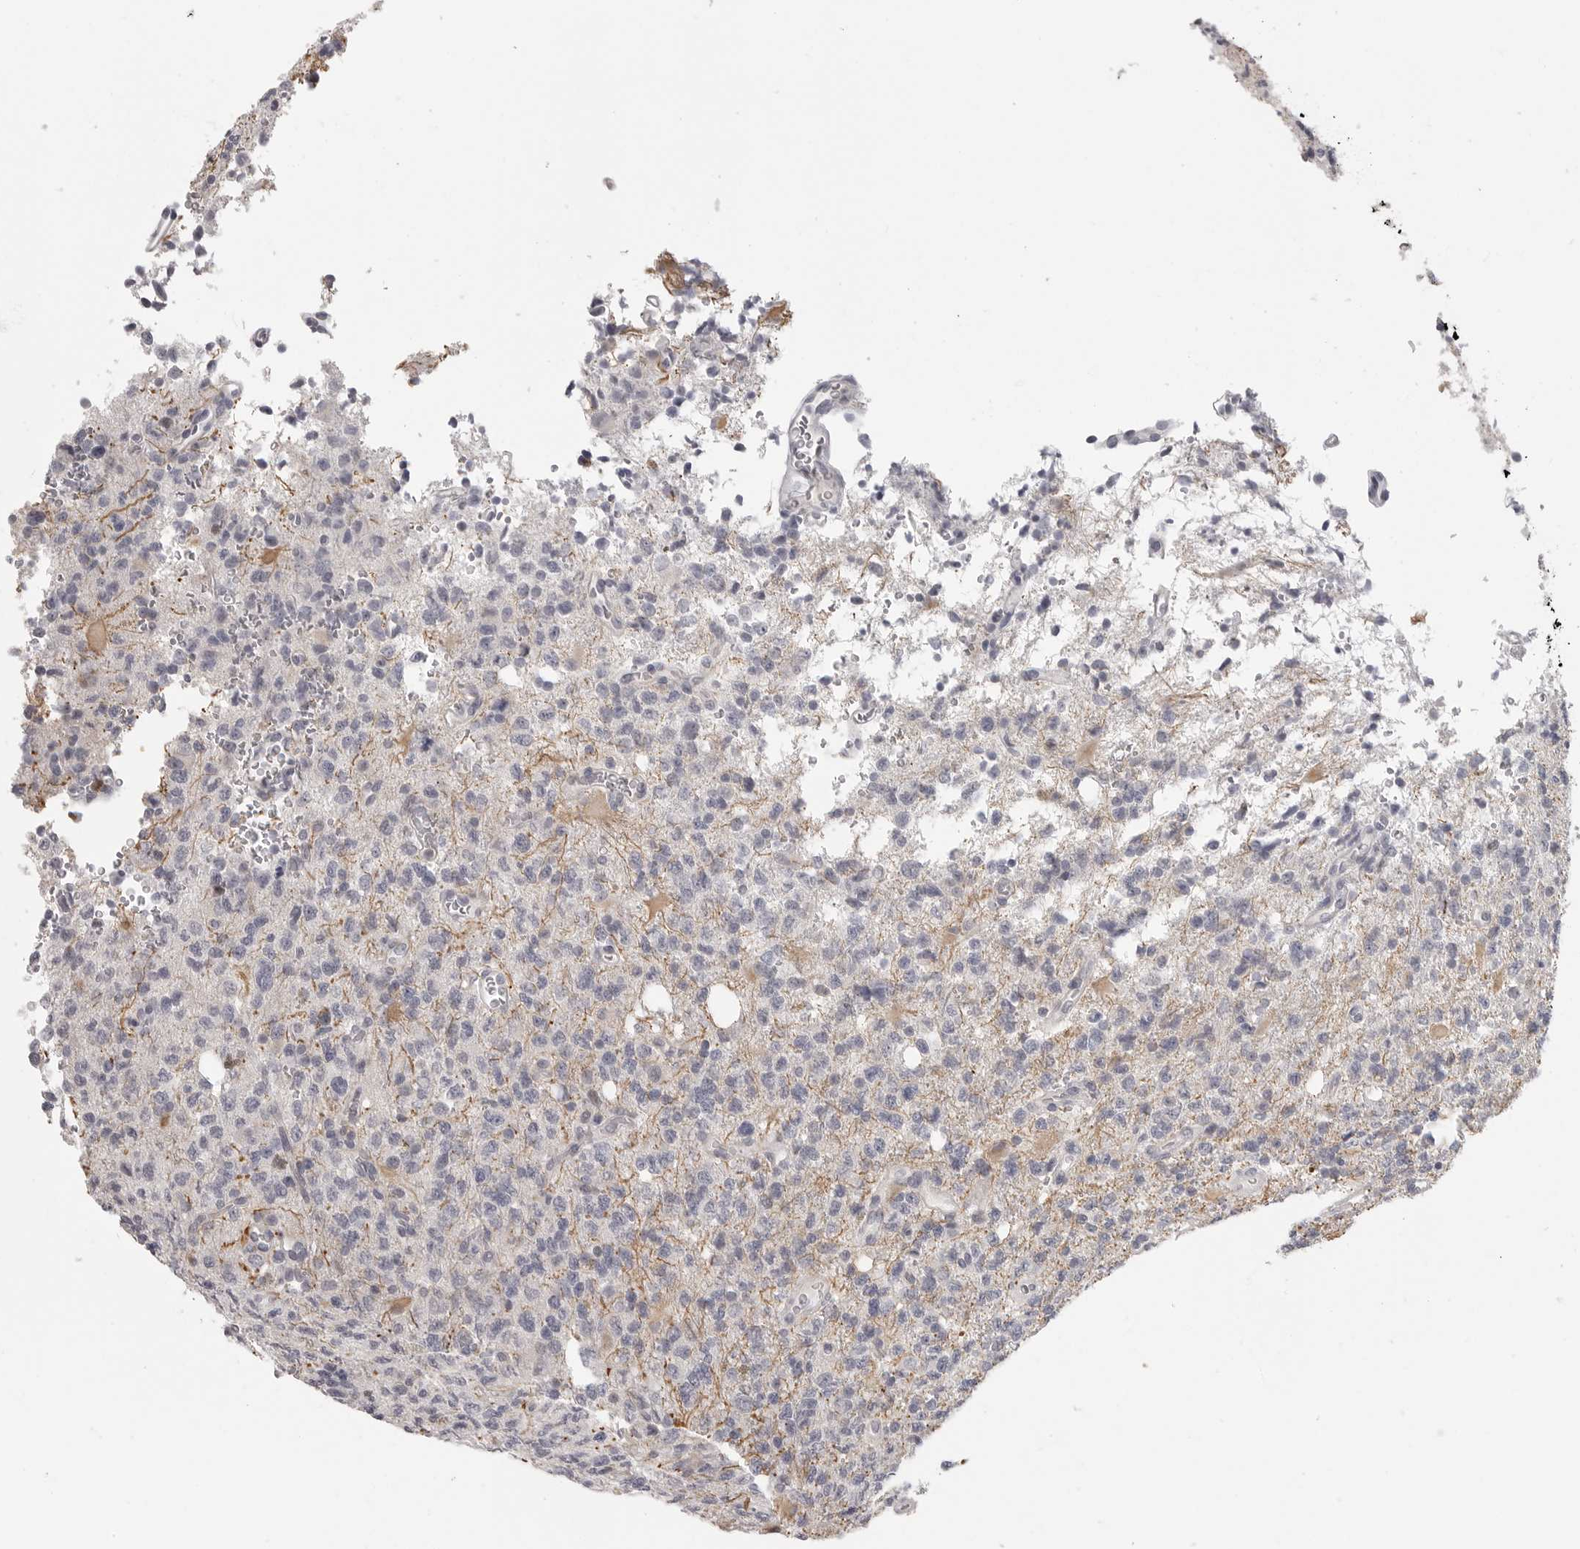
{"staining": {"intensity": "negative", "quantity": "none", "location": "none"}, "tissue": "glioma", "cell_type": "Tumor cells", "image_type": "cancer", "snomed": [{"axis": "morphology", "description": "Glioma, malignant, High grade"}, {"axis": "topography", "description": "Brain"}], "caption": "Tumor cells show no significant expression in glioma. (Immunohistochemistry (ihc), brightfield microscopy, high magnification).", "gene": "HMGCS2", "patient": {"sex": "female", "age": 62}}